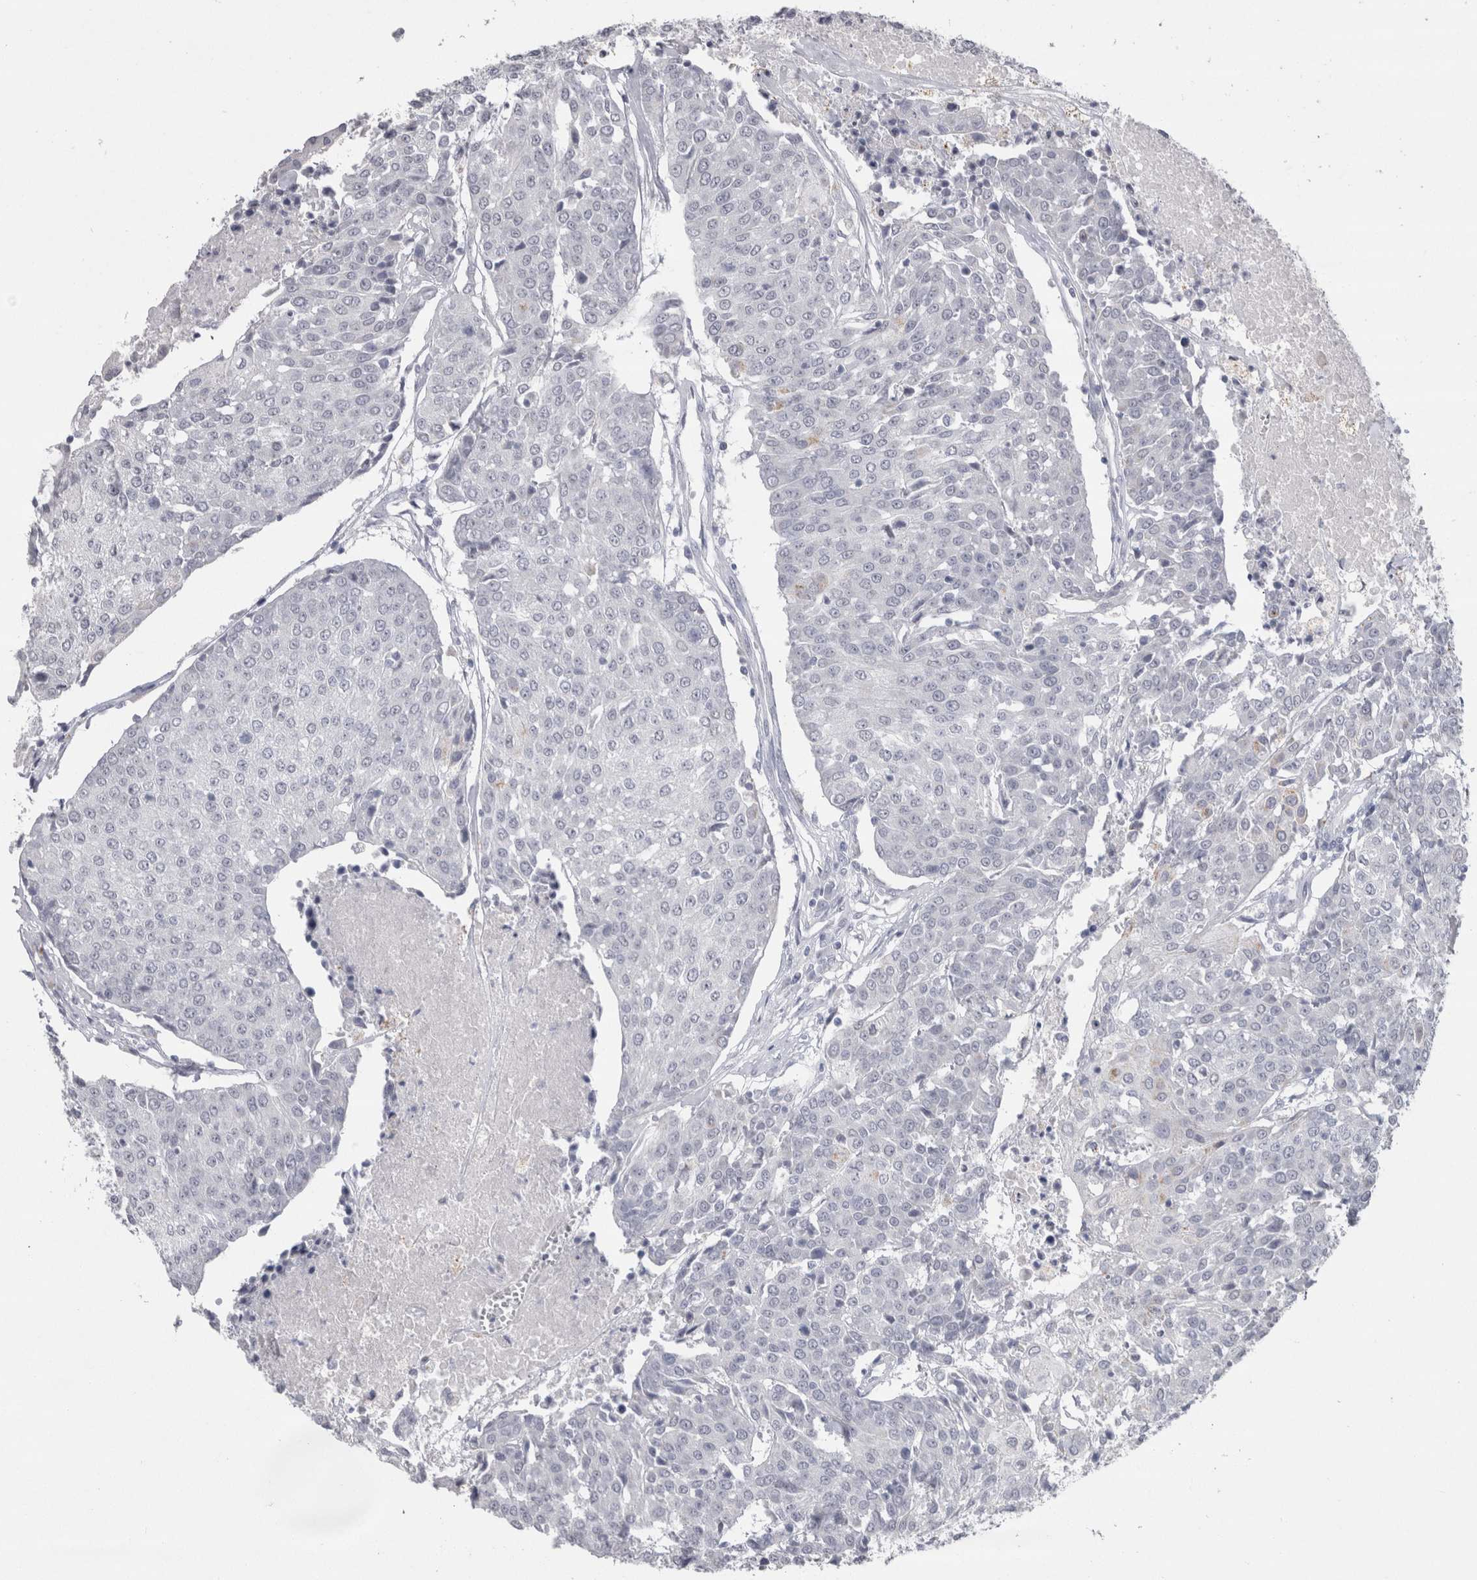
{"staining": {"intensity": "negative", "quantity": "none", "location": "none"}, "tissue": "urothelial cancer", "cell_type": "Tumor cells", "image_type": "cancer", "snomed": [{"axis": "morphology", "description": "Urothelial carcinoma, High grade"}, {"axis": "topography", "description": "Urinary bladder"}], "caption": "IHC photomicrograph of neoplastic tissue: high-grade urothelial carcinoma stained with DAB (3,3'-diaminobenzidine) demonstrates no significant protein expression in tumor cells.", "gene": "CDH17", "patient": {"sex": "female", "age": 85}}